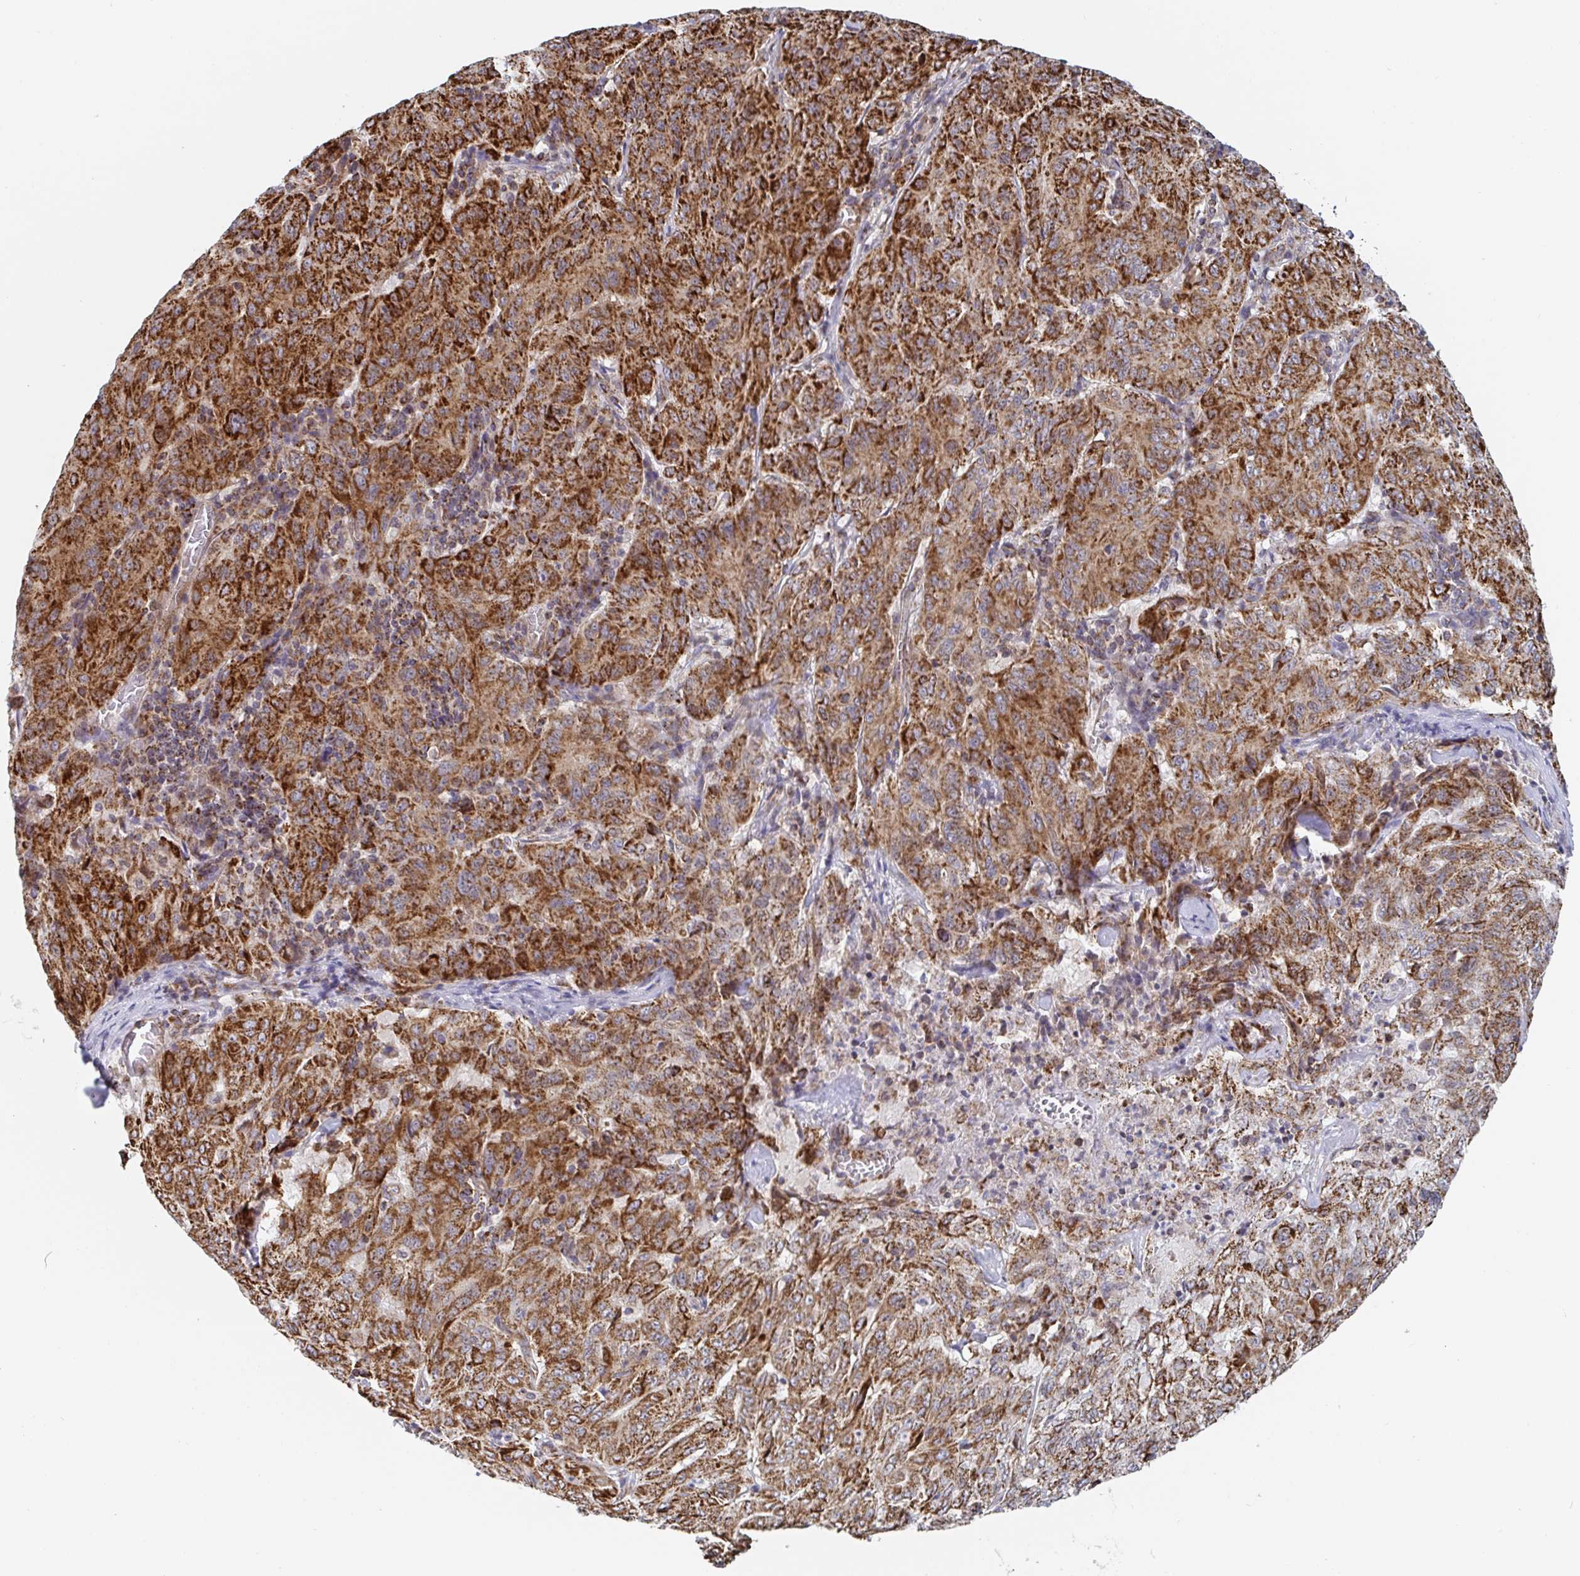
{"staining": {"intensity": "strong", "quantity": ">75%", "location": "cytoplasmic/membranous"}, "tissue": "pancreatic cancer", "cell_type": "Tumor cells", "image_type": "cancer", "snomed": [{"axis": "morphology", "description": "Adenocarcinoma, NOS"}, {"axis": "topography", "description": "Pancreas"}], "caption": "Immunohistochemical staining of human pancreatic cancer shows high levels of strong cytoplasmic/membranous protein positivity in about >75% of tumor cells.", "gene": "STARD8", "patient": {"sex": "male", "age": 63}}